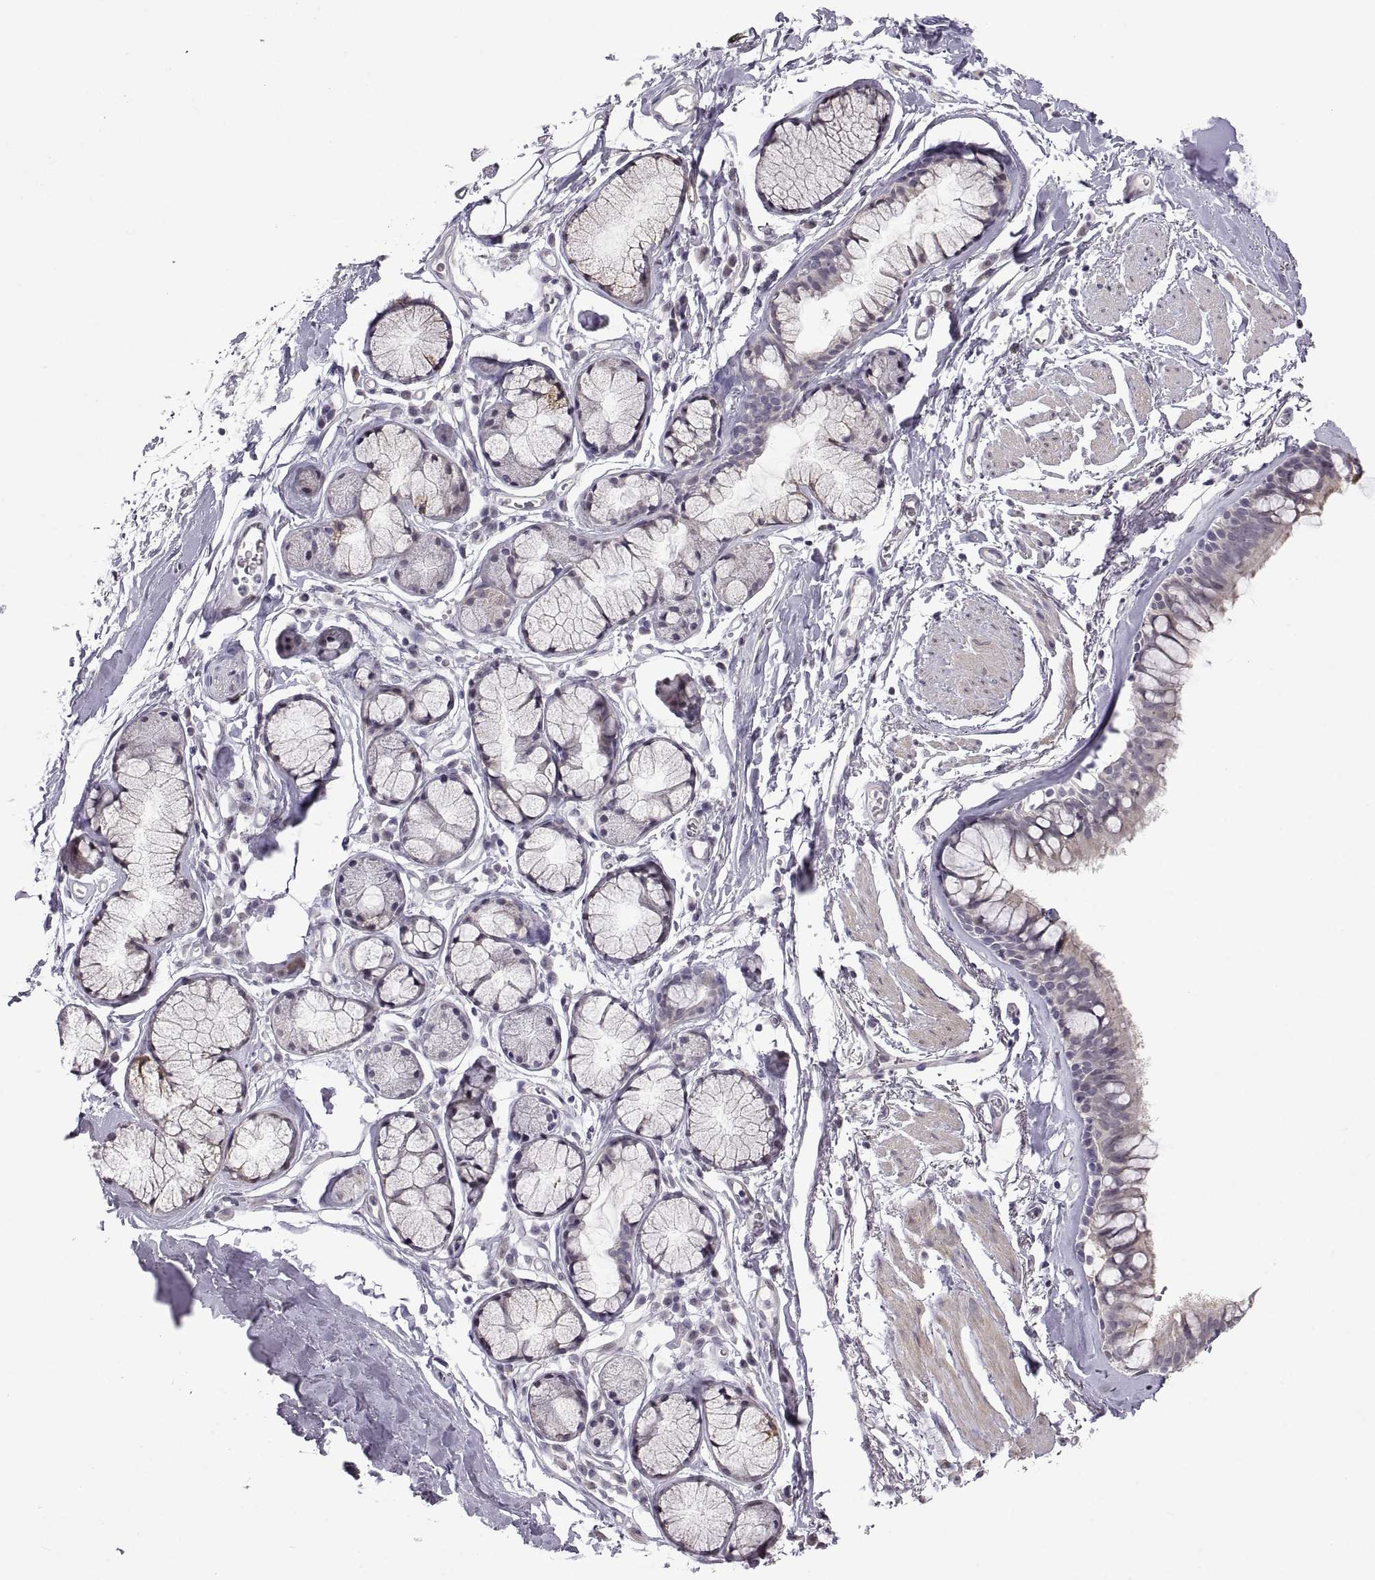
{"staining": {"intensity": "negative", "quantity": "none", "location": "none"}, "tissue": "bronchus", "cell_type": "Respiratory epithelial cells", "image_type": "normal", "snomed": [{"axis": "morphology", "description": "Normal tissue, NOS"}, {"axis": "morphology", "description": "Squamous cell carcinoma, NOS"}, {"axis": "topography", "description": "Cartilage tissue"}, {"axis": "topography", "description": "Bronchus"}], "caption": "Immunohistochemistry of benign bronchus exhibits no staining in respiratory epithelial cells.", "gene": "FAM170A", "patient": {"sex": "male", "age": 72}}